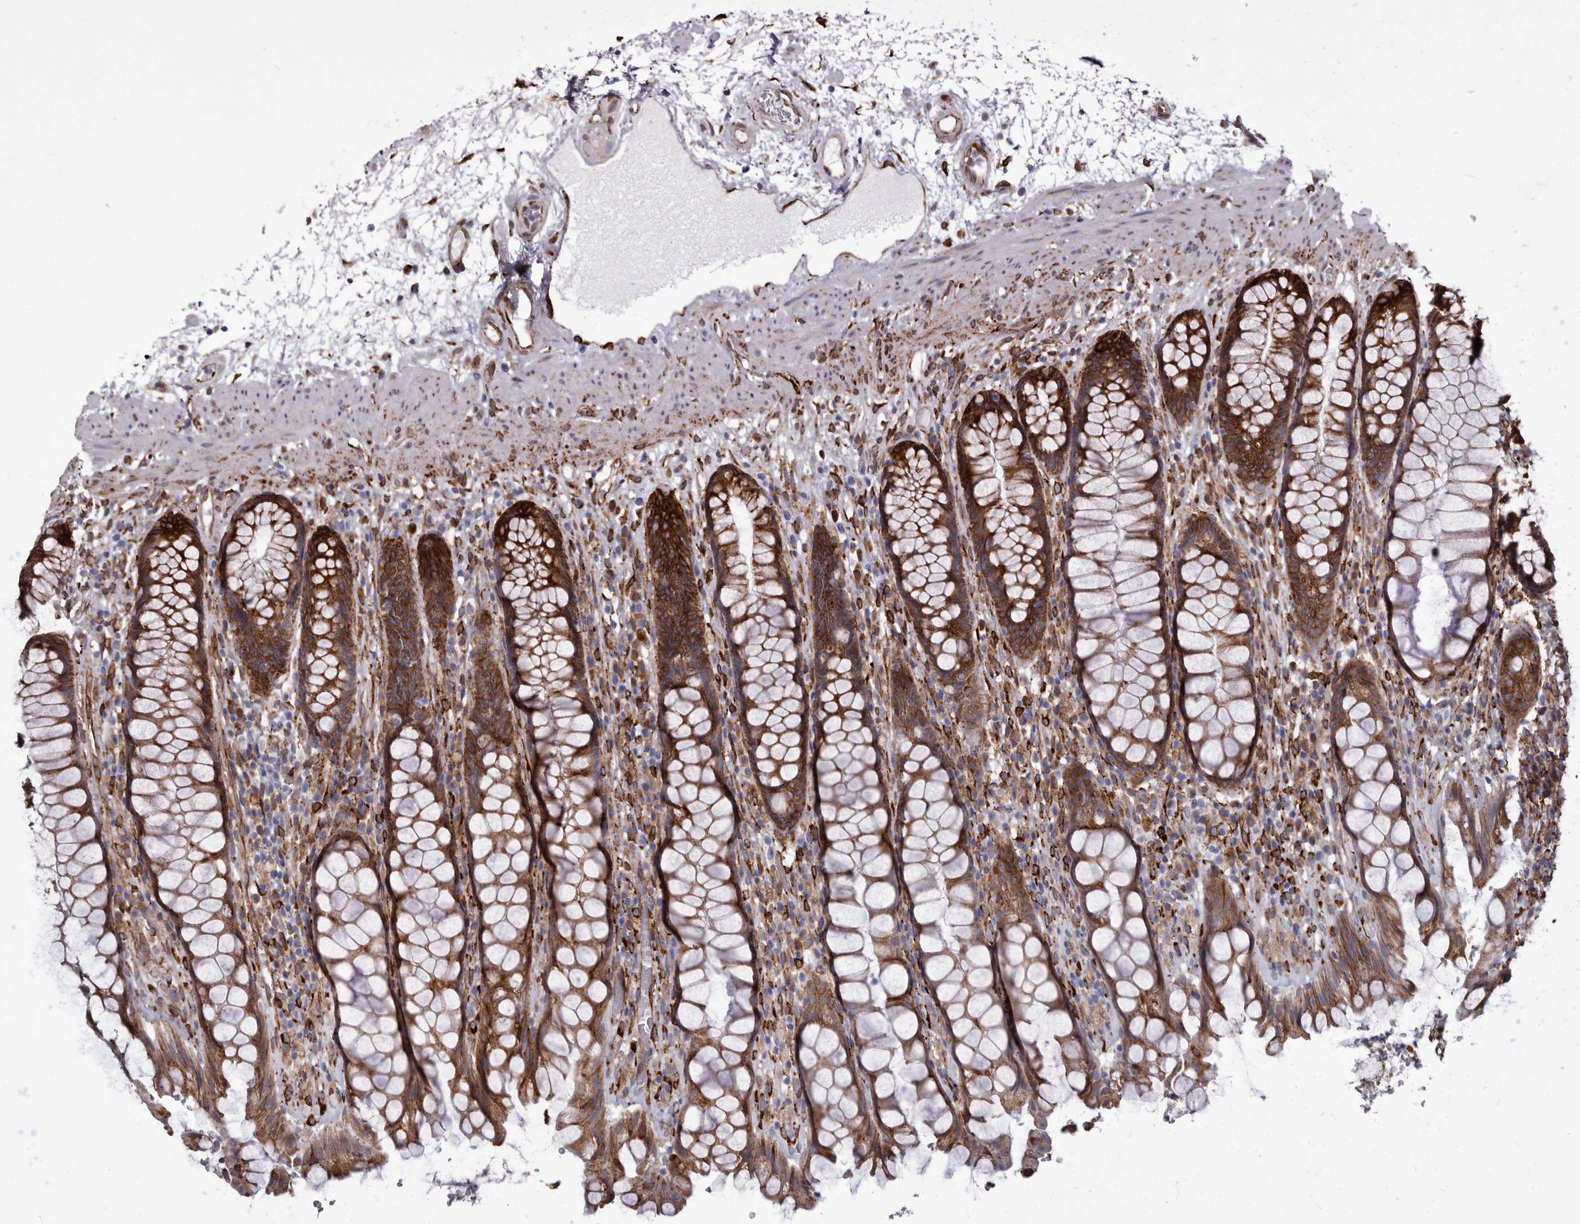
{"staining": {"intensity": "strong", "quantity": ">75%", "location": "cytoplasmic/membranous"}, "tissue": "rectum", "cell_type": "Glandular cells", "image_type": "normal", "snomed": [{"axis": "morphology", "description": "Normal tissue, NOS"}, {"axis": "topography", "description": "Rectum"}], "caption": "About >75% of glandular cells in normal rectum display strong cytoplasmic/membranous protein expression as visualized by brown immunohistochemical staining.", "gene": "SEMA3E", "patient": {"sex": "male", "age": 64}}